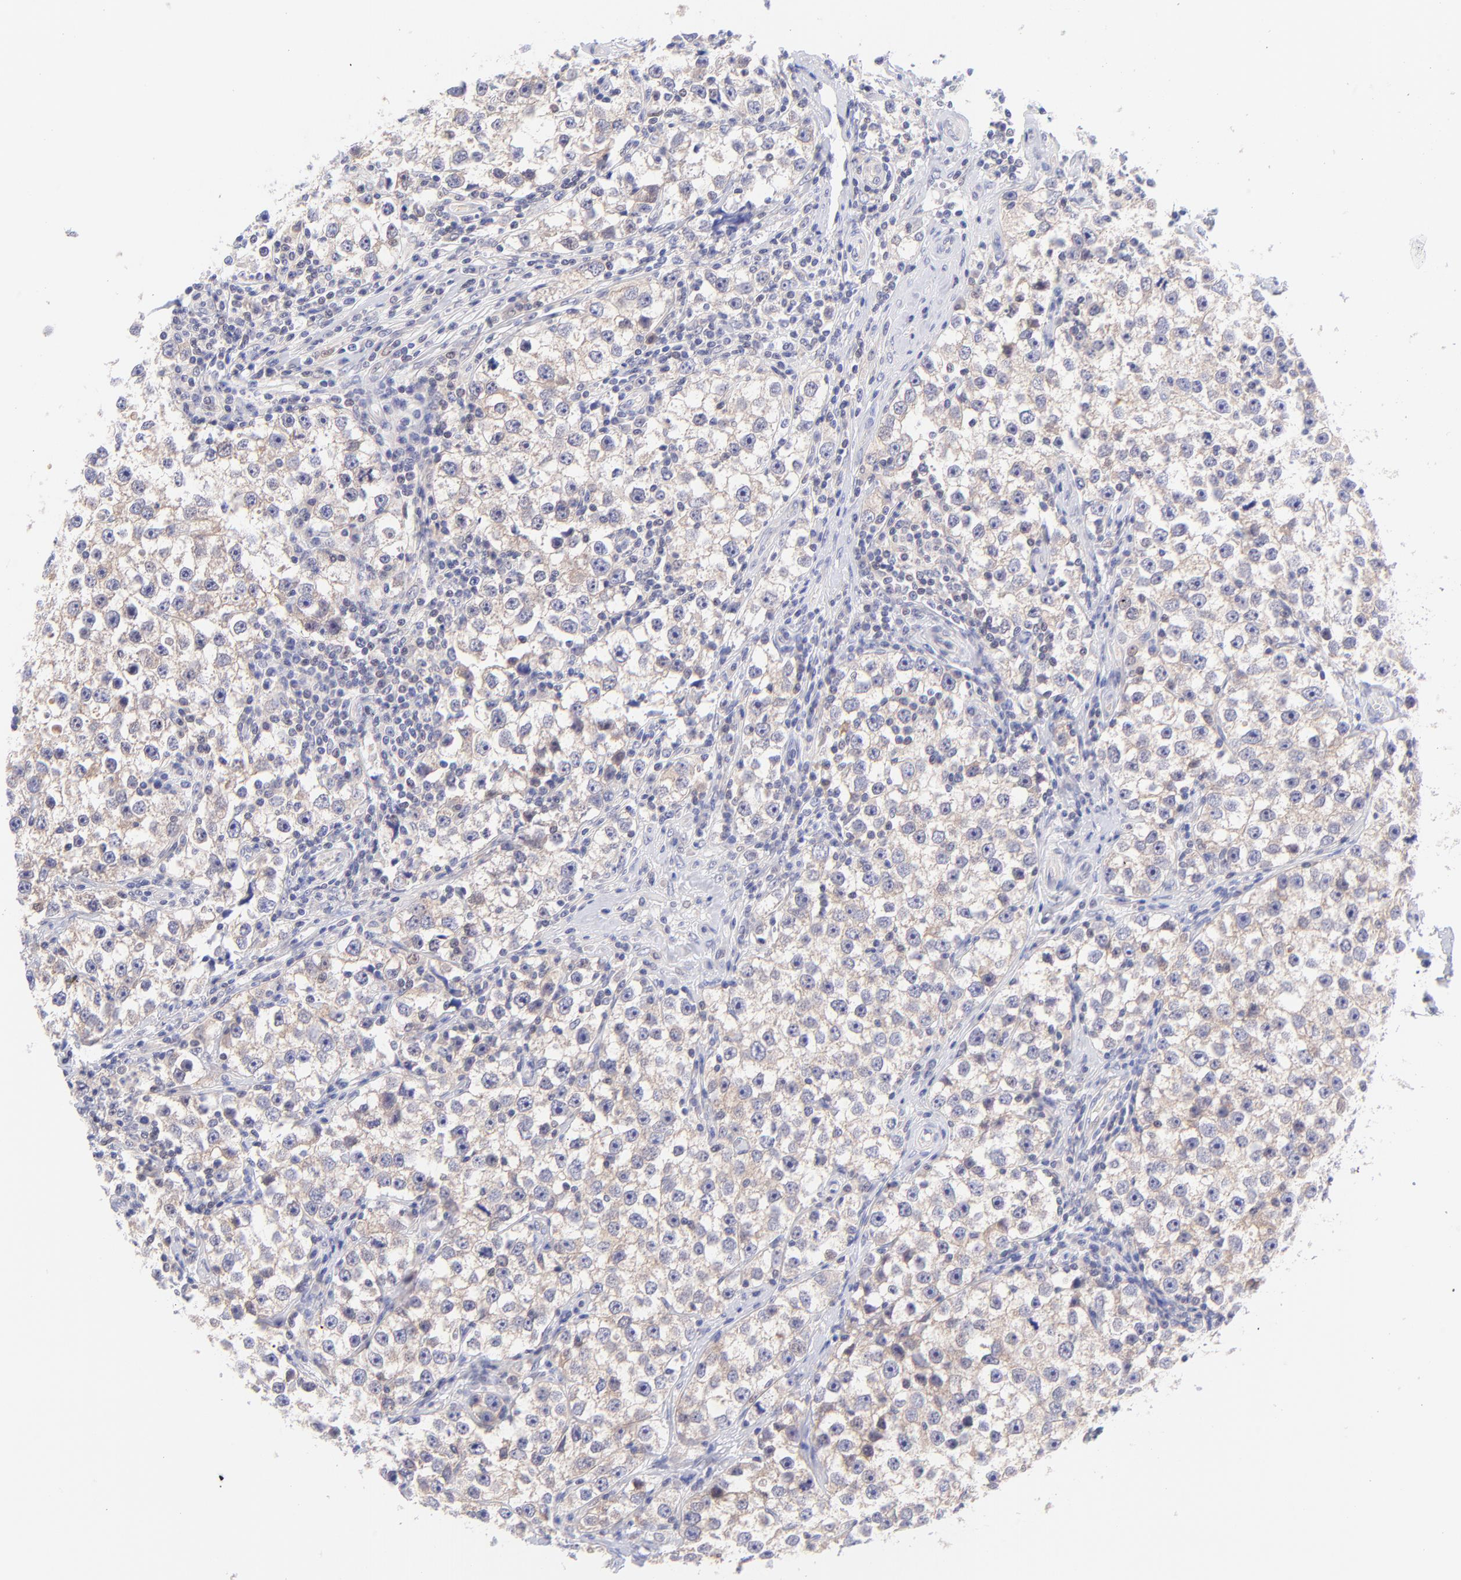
{"staining": {"intensity": "weak", "quantity": ">75%", "location": "cytoplasmic/membranous"}, "tissue": "testis cancer", "cell_type": "Tumor cells", "image_type": "cancer", "snomed": [{"axis": "morphology", "description": "Seminoma, NOS"}, {"axis": "topography", "description": "Testis"}], "caption": "Immunohistochemistry micrograph of neoplastic tissue: human testis cancer (seminoma) stained using immunohistochemistry (IHC) exhibits low levels of weak protein expression localized specifically in the cytoplasmic/membranous of tumor cells, appearing as a cytoplasmic/membranous brown color.", "gene": "PBDC1", "patient": {"sex": "male", "age": 32}}